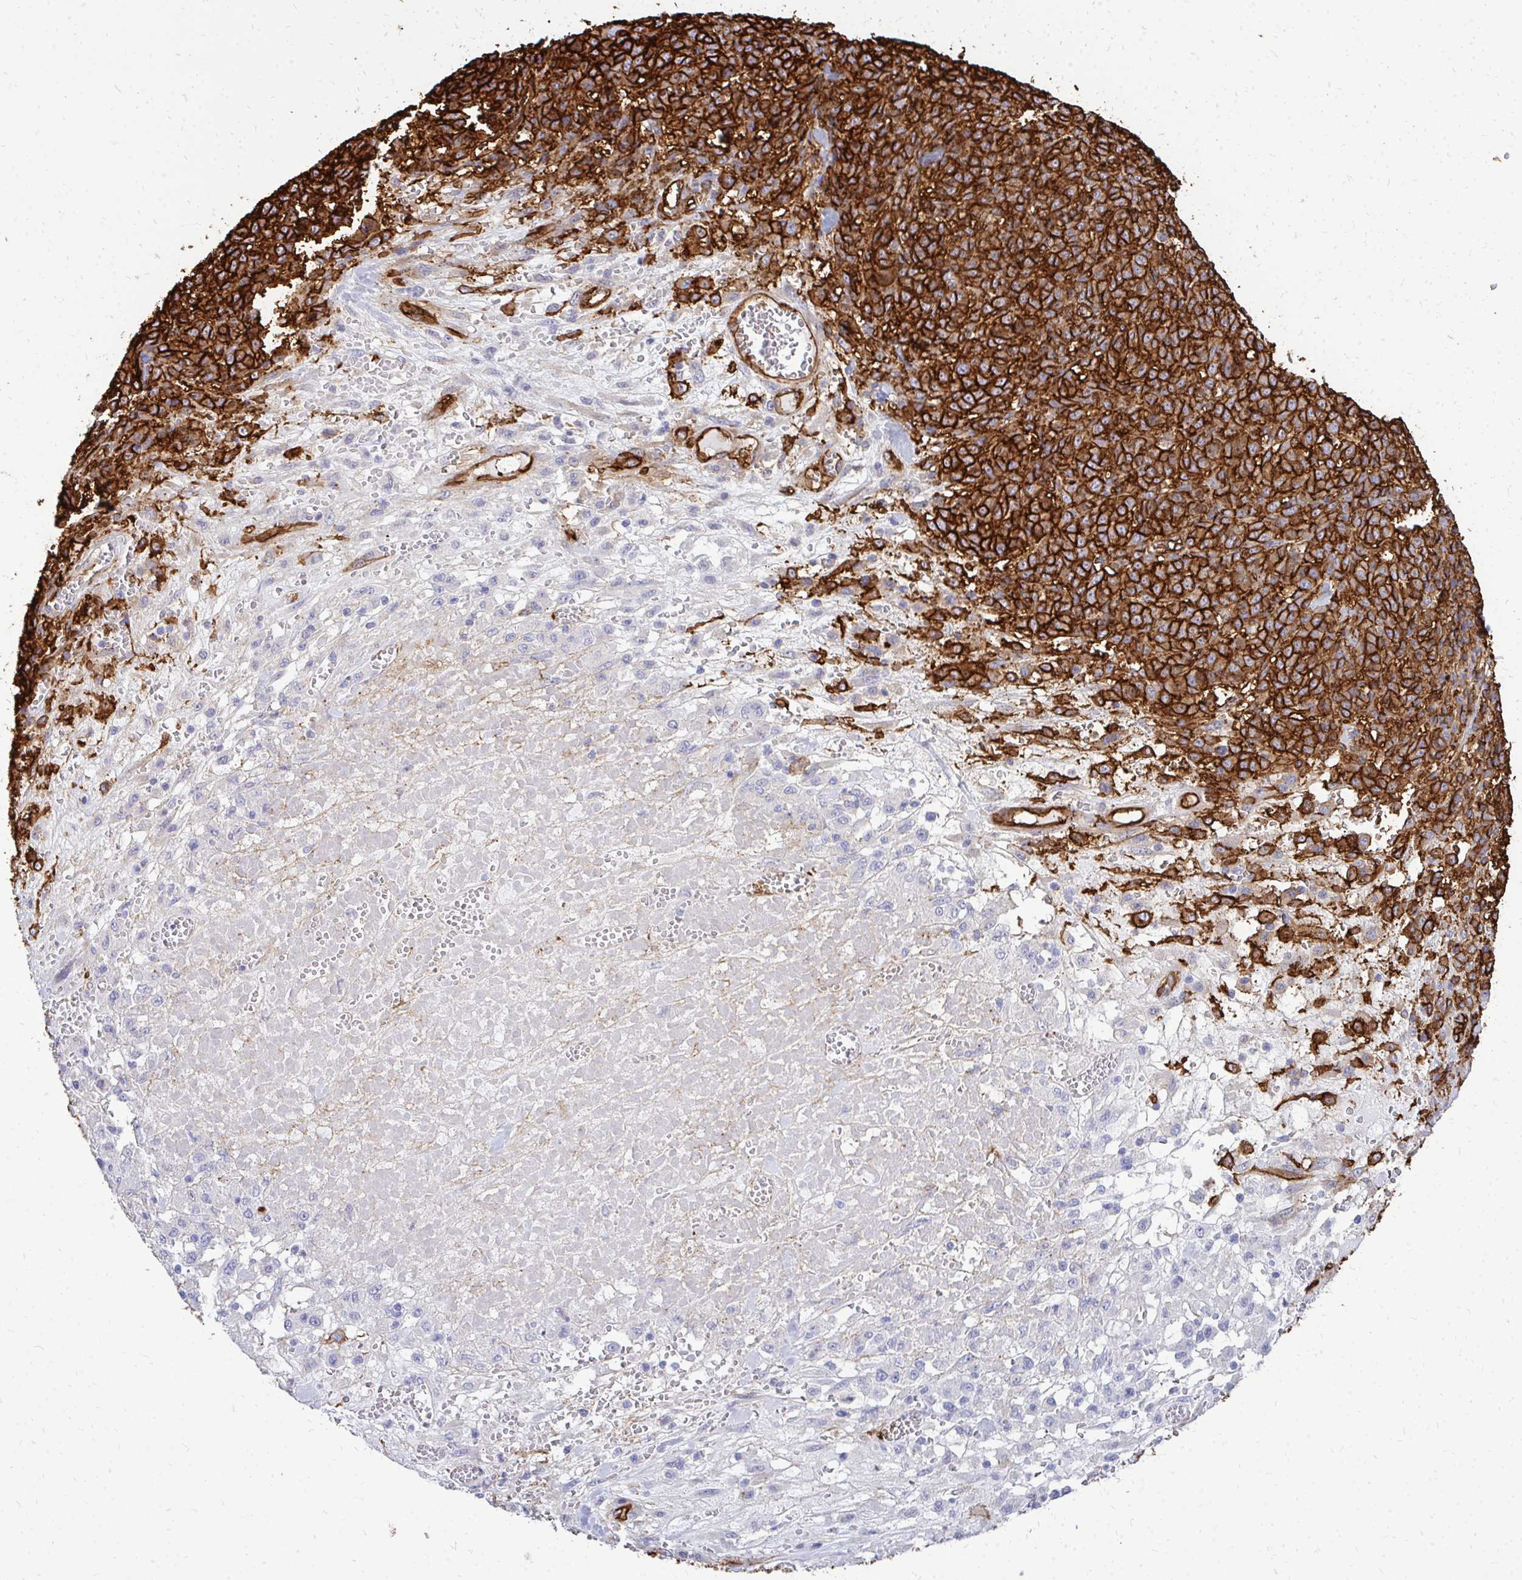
{"staining": {"intensity": "strong", "quantity": ">75%", "location": "cytoplasmic/membranous"}, "tissue": "melanoma", "cell_type": "Tumor cells", "image_type": "cancer", "snomed": [{"axis": "morphology", "description": "Normal tissue, NOS"}, {"axis": "morphology", "description": "Malignant melanoma, NOS"}, {"axis": "topography", "description": "Skin"}], "caption": "IHC of malignant melanoma reveals high levels of strong cytoplasmic/membranous expression in approximately >75% of tumor cells.", "gene": "MARCKSL1", "patient": {"sex": "female", "age": 34}}